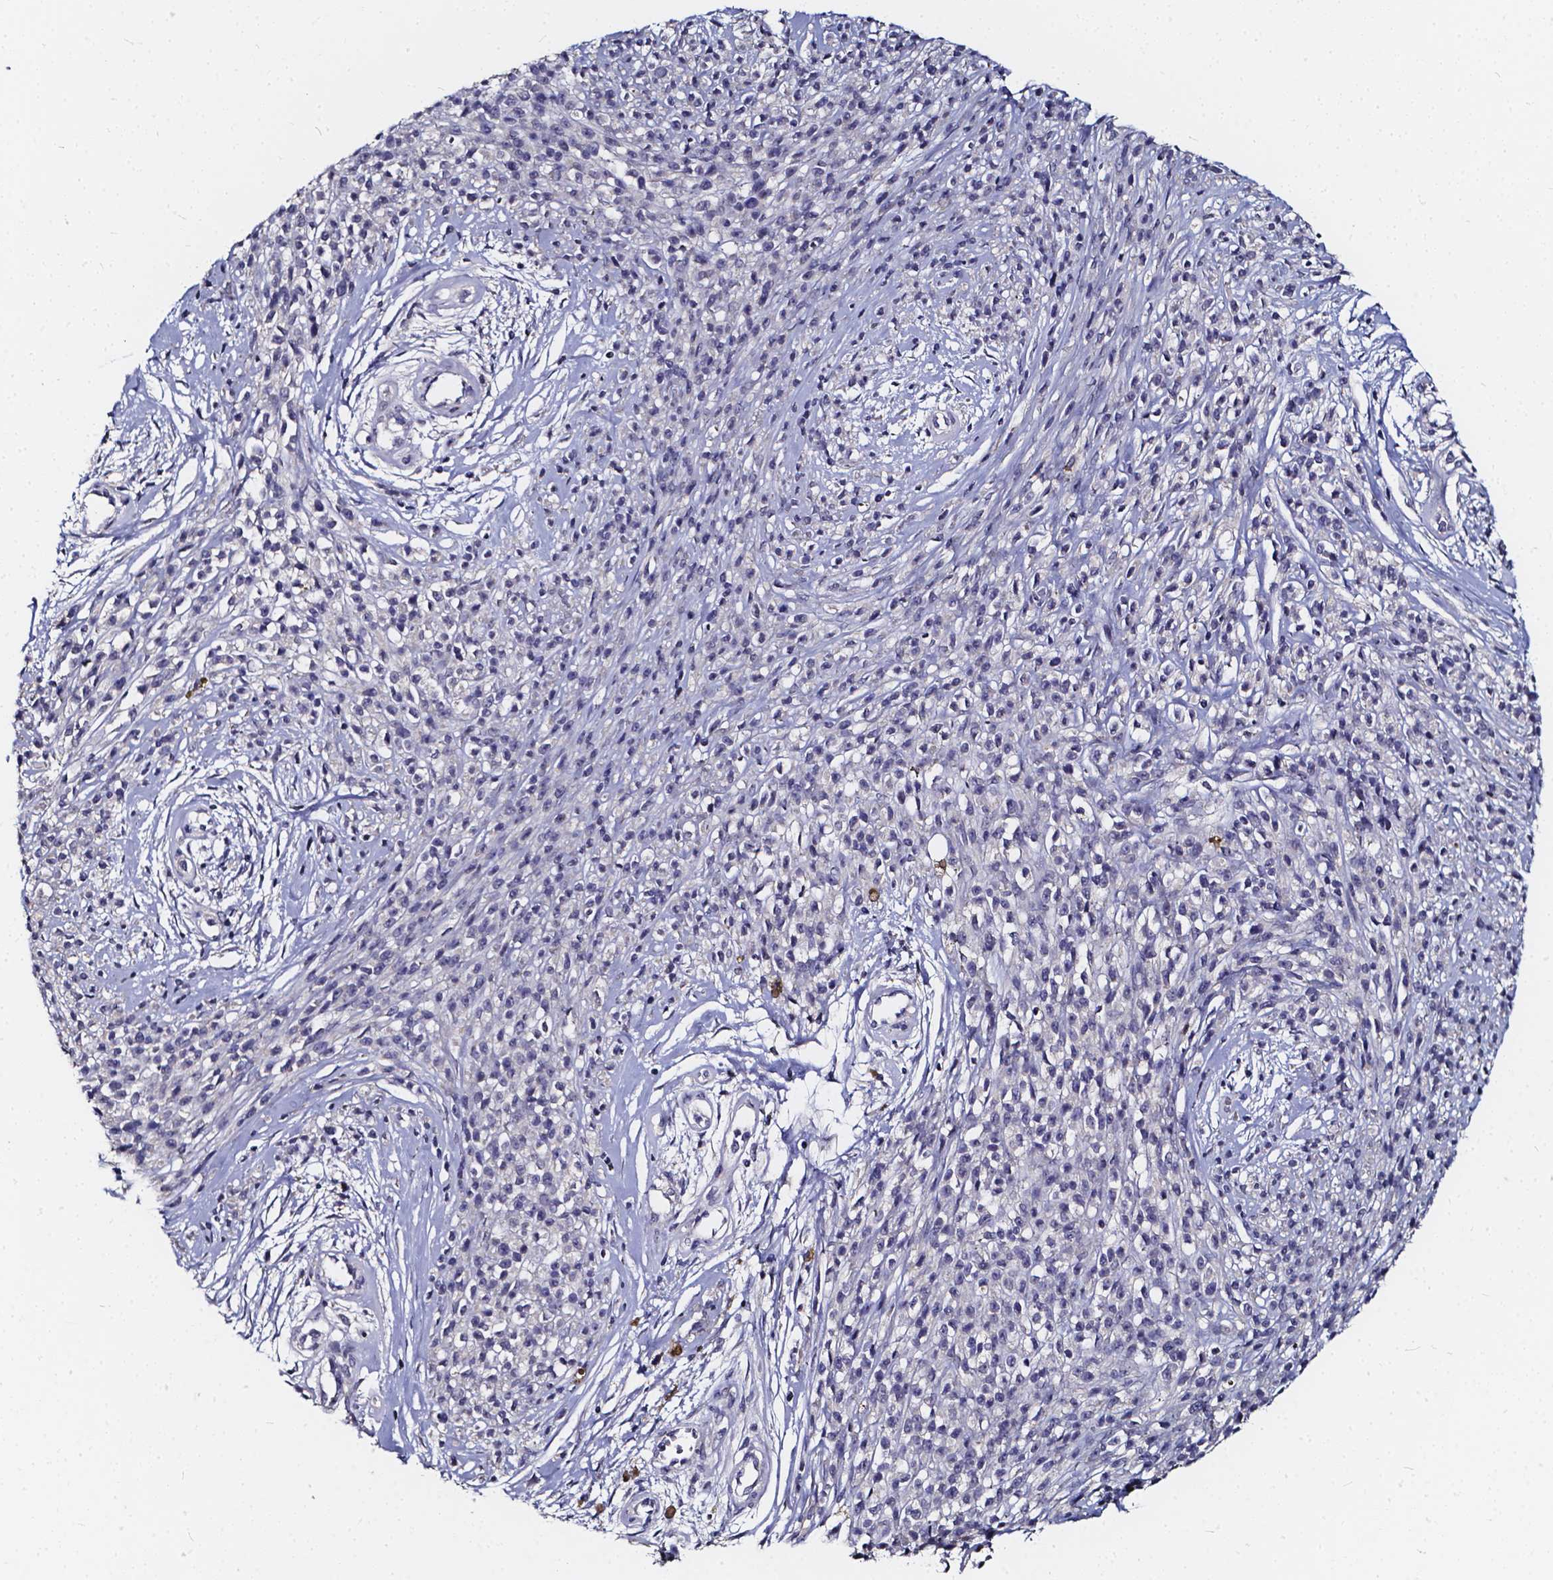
{"staining": {"intensity": "negative", "quantity": "none", "location": "none"}, "tissue": "melanoma", "cell_type": "Tumor cells", "image_type": "cancer", "snomed": [{"axis": "morphology", "description": "Malignant melanoma, NOS"}, {"axis": "topography", "description": "Skin"}, {"axis": "topography", "description": "Skin of trunk"}], "caption": "The histopathology image reveals no significant expression in tumor cells of melanoma.", "gene": "SOWAHA", "patient": {"sex": "male", "age": 74}}